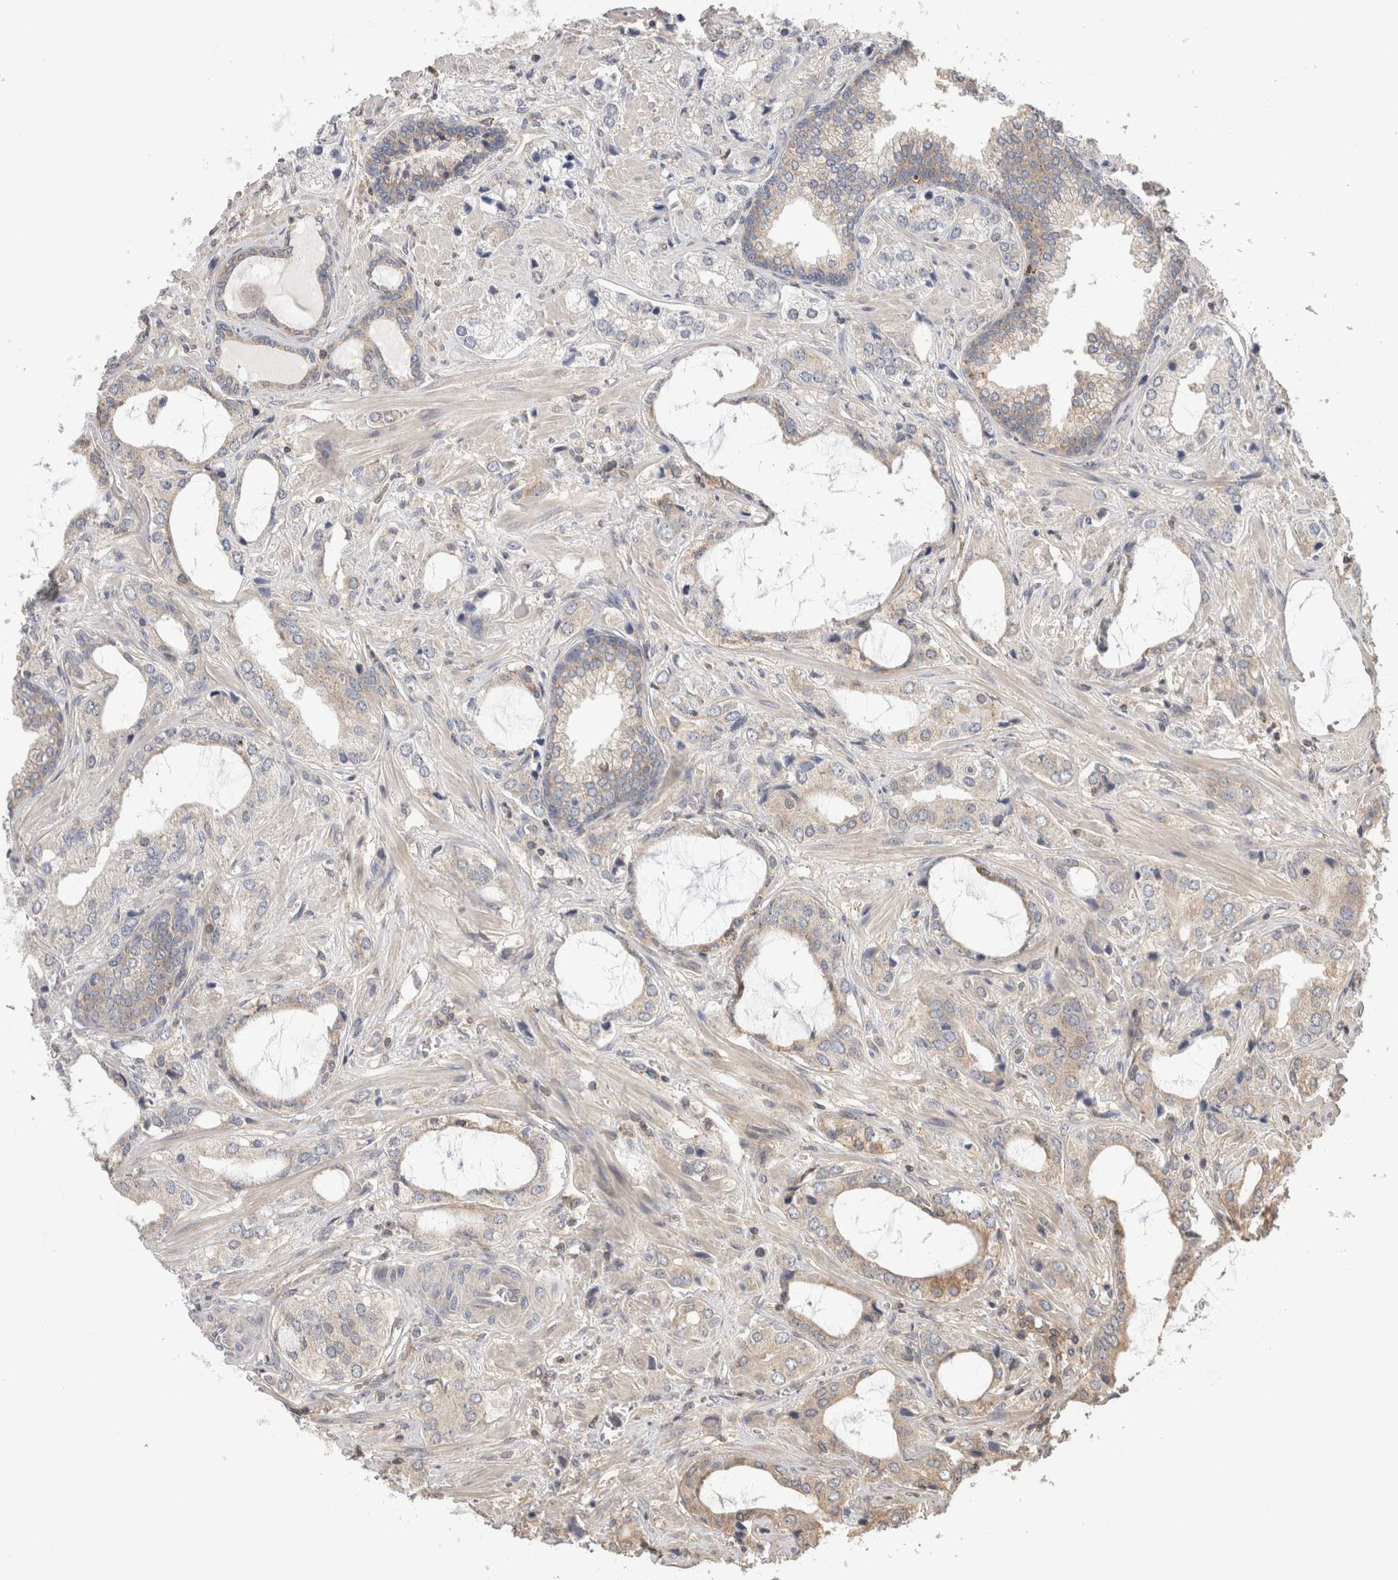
{"staining": {"intensity": "negative", "quantity": "none", "location": "none"}, "tissue": "prostate cancer", "cell_type": "Tumor cells", "image_type": "cancer", "snomed": [{"axis": "morphology", "description": "Adenocarcinoma, High grade"}, {"axis": "topography", "description": "Prostate"}], "caption": "IHC of prostate cancer (adenocarcinoma (high-grade)) displays no staining in tumor cells.", "gene": "IMMP2L", "patient": {"sex": "male", "age": 66}}